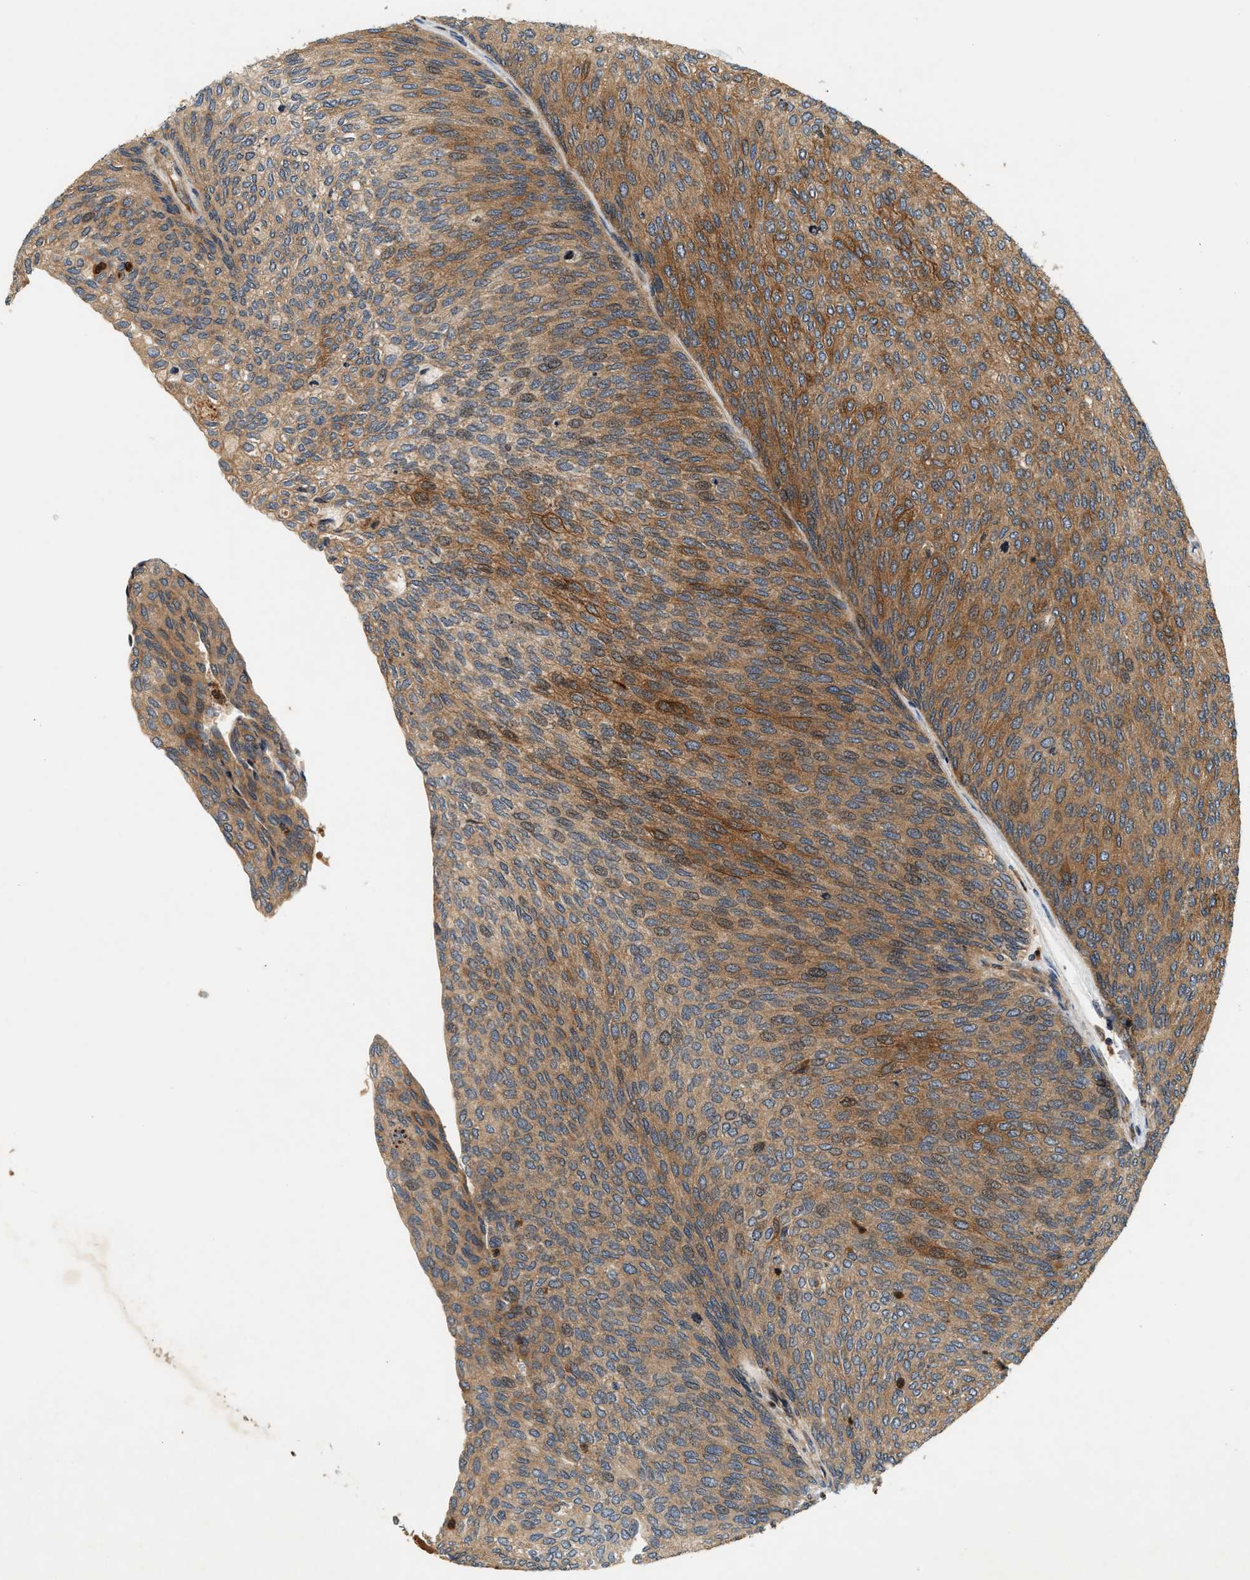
{"staining": {"intensity": "moderate", "quantity": ">75%", "location": "cytoplasmic/membranous"}, "tissue": "urothelial cancer", "cell_type": "Tumor cells", "image_type": "cancer", "snomed": [{"axis": "morphology", "description": "Urothelial carcinoma, Low grade"}, {"axis": "topography", "description": "Urinary bladder"}], "caption": "Human urothelial carcinoma (low-grade) stained for a protein (brown) exhibits moderate cytoplasmic/membranous positive positivity in approximately >75% of tumor cells.", "gene": "SAMD9", "patient": {"sex": "female", "age": 79}}